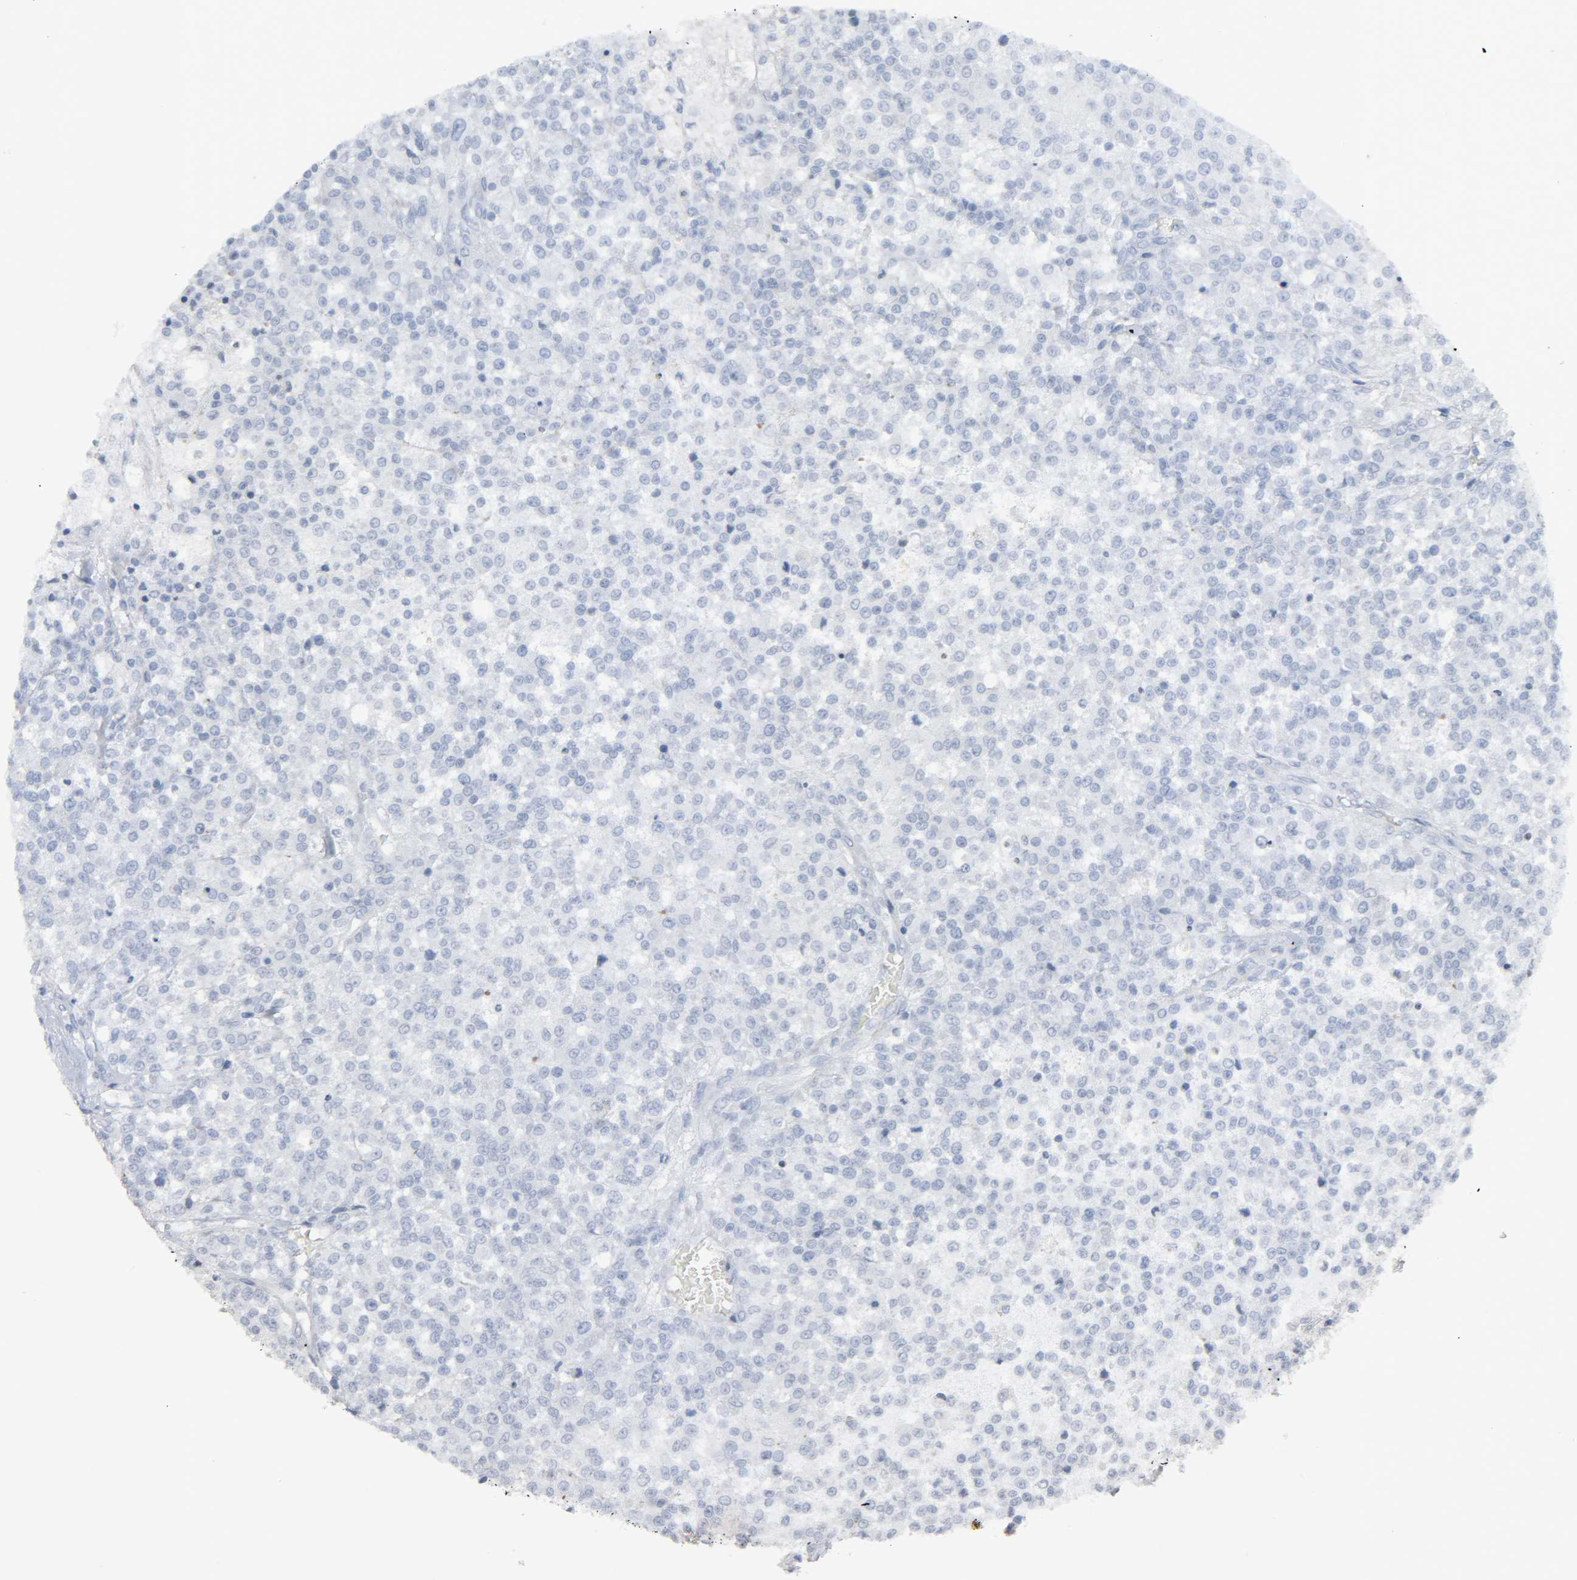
{"staining": {"intensity": "negative", "quantity": "none", "location": "none"}, "tissue": "testis cancer", "cell_type": "Tumor cells", "image_type": "cancer", "snomed": [{"axis": "morphology", "description": "Seminoma, NOS"}, {"axis": "topography", "description": "Testis"}], "caption": "Micrograph shows no protein expression in tumor cells of testis cancer tissue. The staining was performed using DAB to visualize the protein expression in brown, while the nuclei were stained in blue with hematoxylin (Magnification: 20x).", "gene": "ZNF222", "patient": {"sex": "male", "age": 59}}